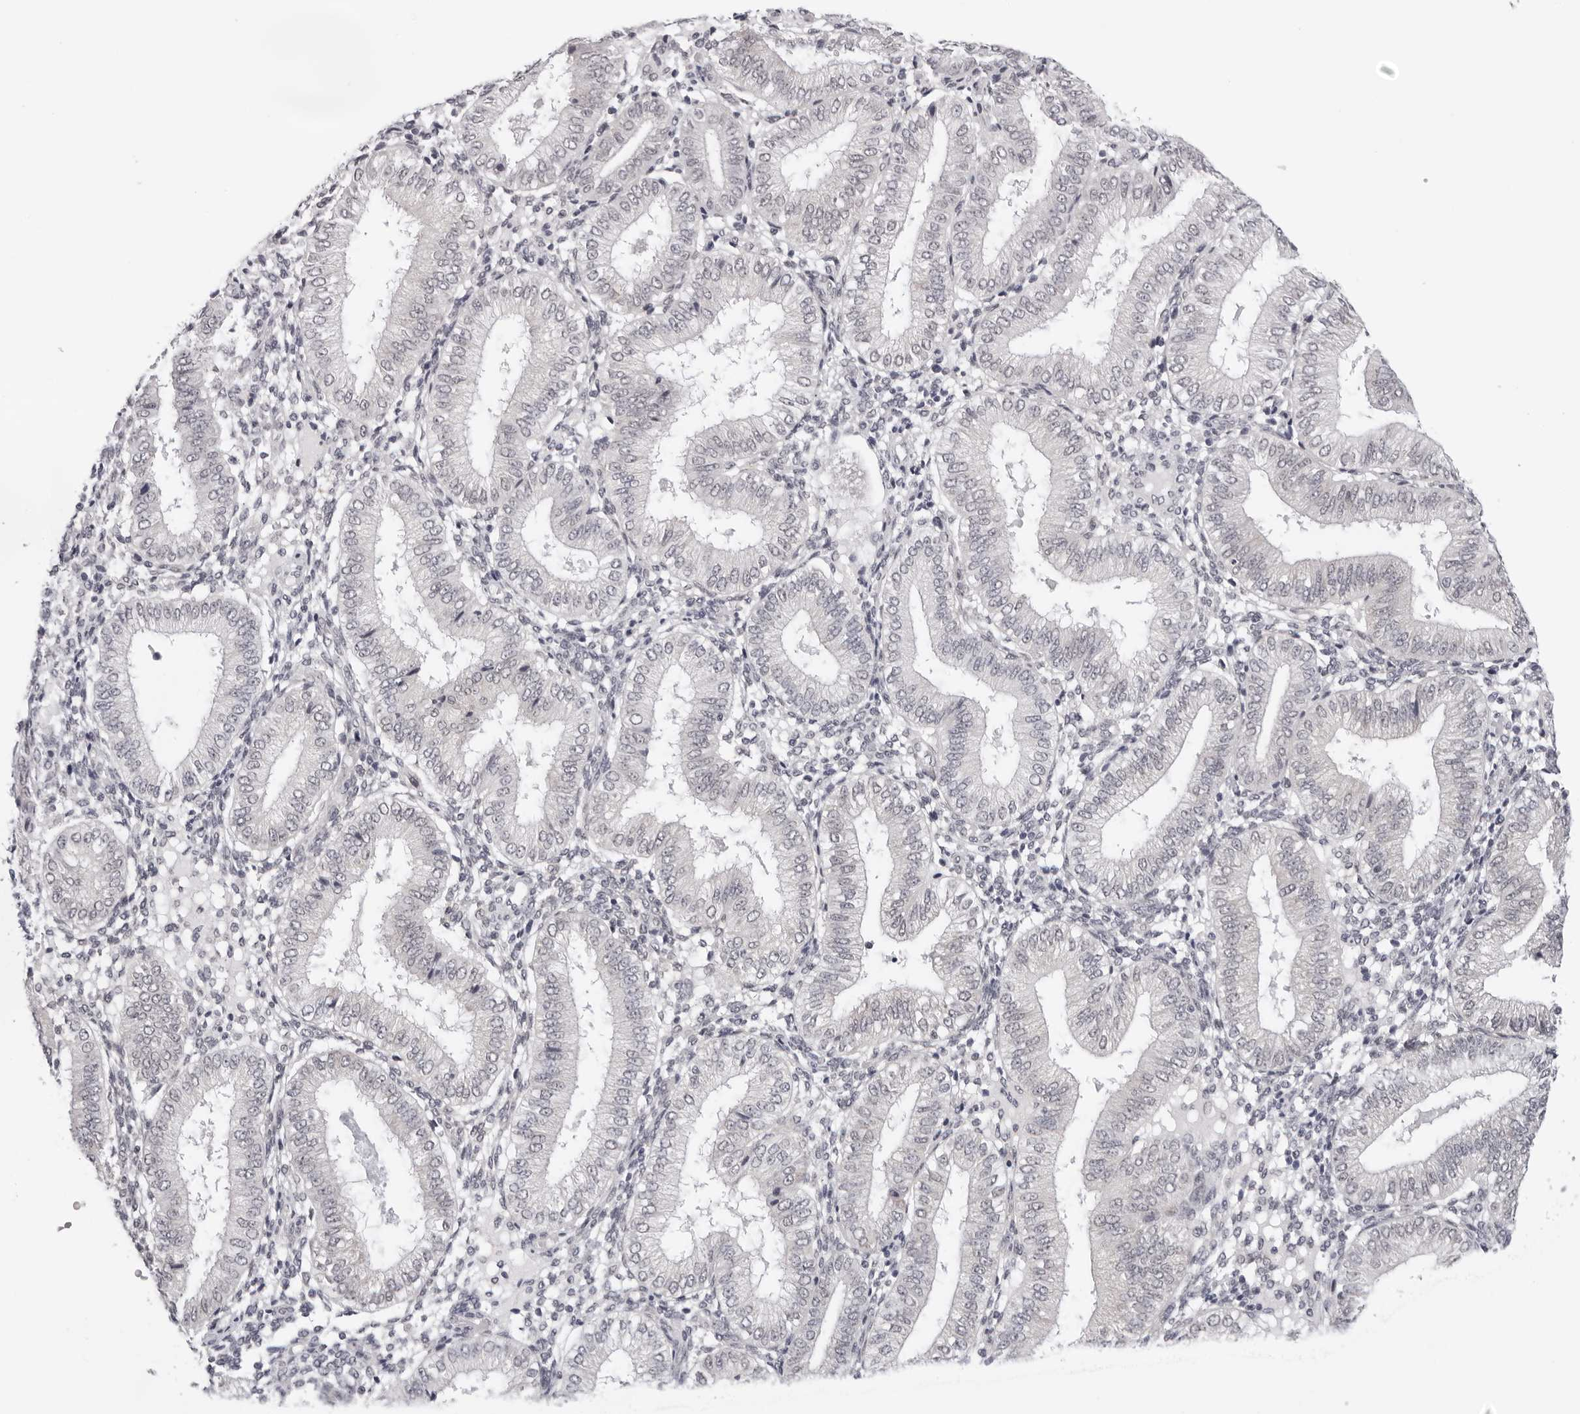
{"staining": {"intensity": "negative", "quantity": "none", "location": "none"}, "tissue": "endometrium", "cell_type": "Cells in endometrial stroma", "image_type": "normal", "snomed": [{"axis": "morphology", "description": "Normal tissue, NOS"}, {"axis": "topography", "description": "Endometrium"}], "caption": "Histopathology image shows no protein staining in cells in endometrial stroma of unremarkable endometrium. Brightfield microscopy of immunohistochemistry (IHC) stained with DAB (brown) and hematoxylin (blue), captured at high magnification.", "gene": "PRUNE1", "patient": {"sex": "female", "age": 39}}